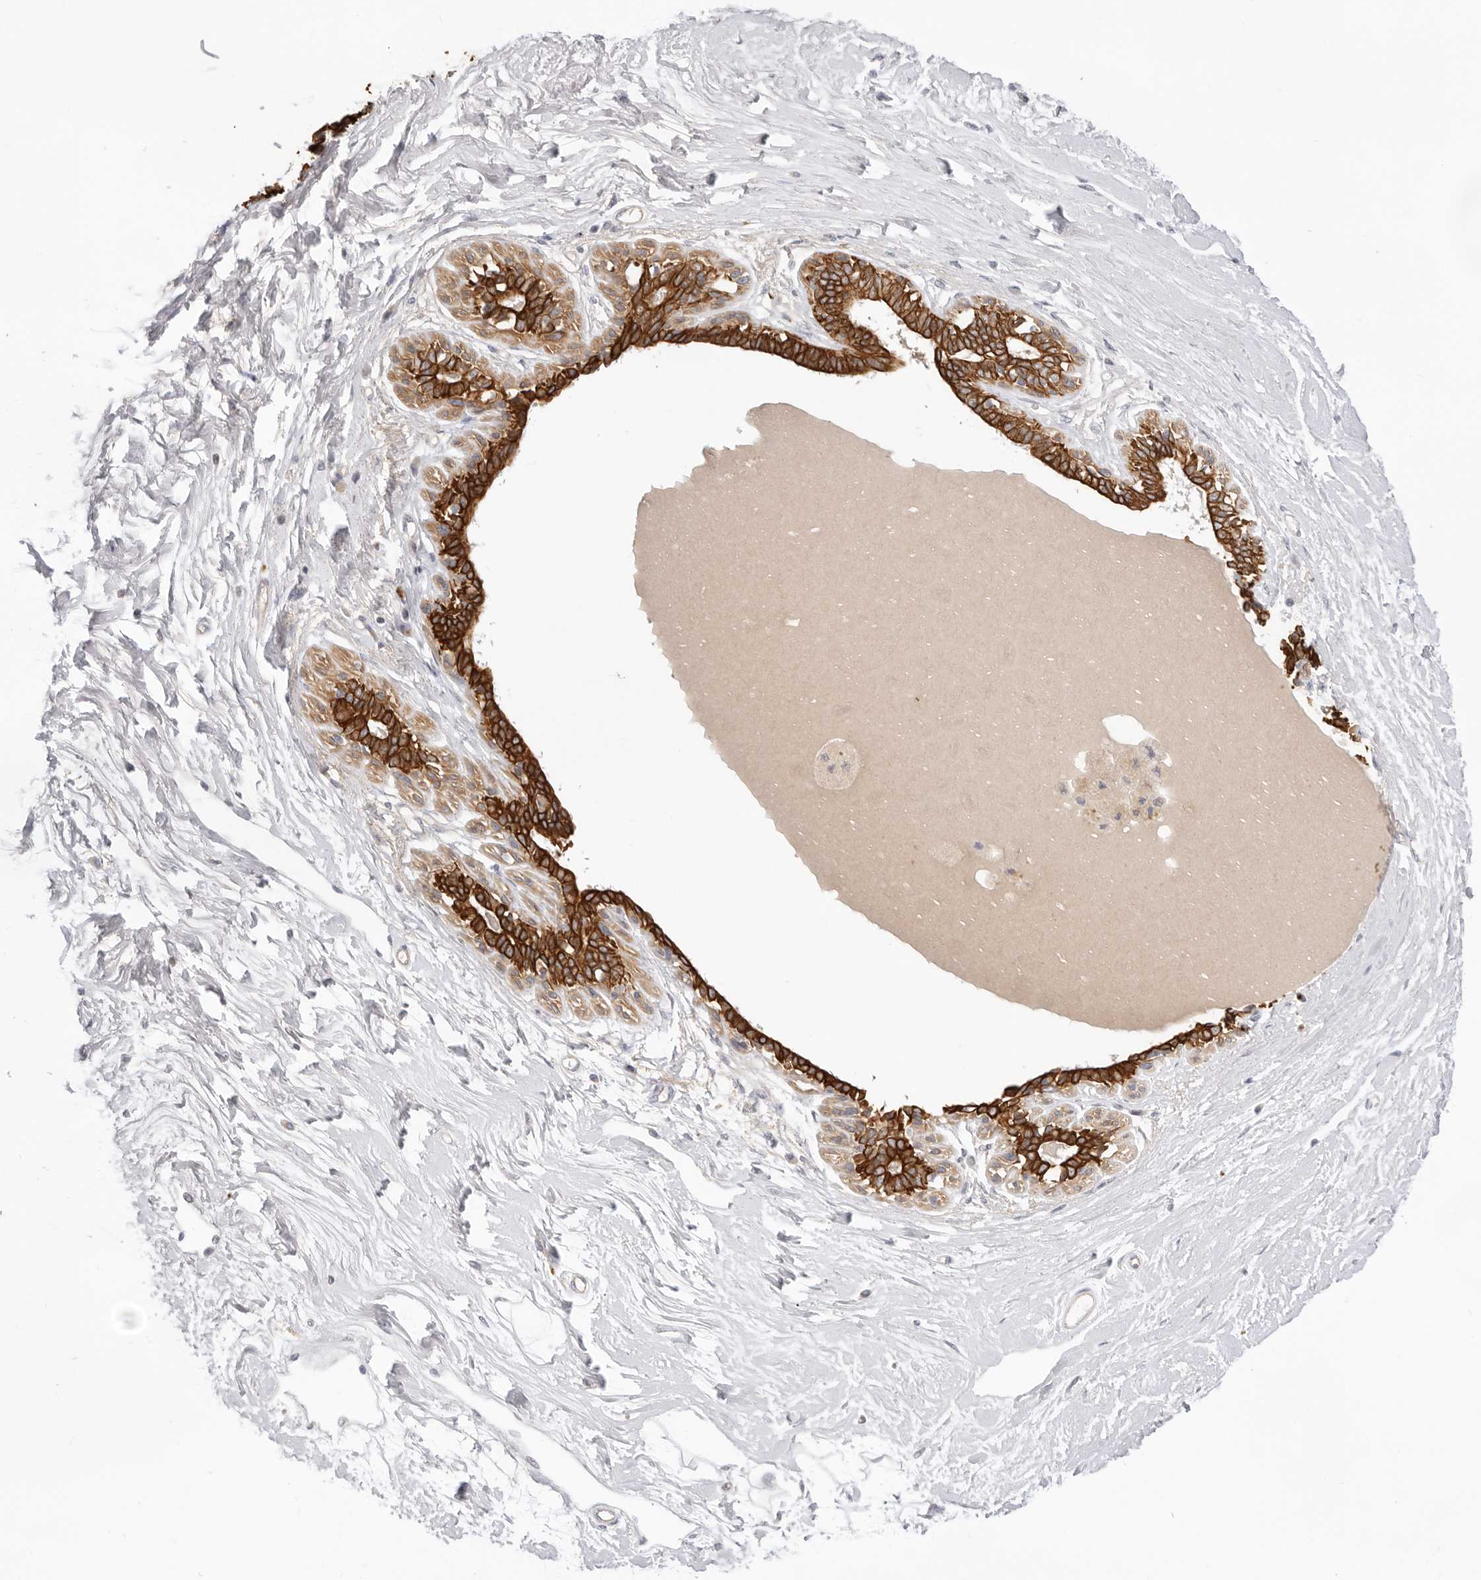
{"staining": {"intensity": "negative", "quantity": "none", "location": "none"}, "tissue": "breast", "cell_type": "Adipocytes", "image_type": "normal", "snomed": [{"axis": "morphology", "description": "Normal tissue, NOS"}, {"axis": "topography", "description": "Breast"}], "caption": "Immunohistochemistry (IHC) histopathology image of normal breast stained for a protein (brown), which demonstrates no expression in adipocytes.", "gene": "USH1C", "patient": {"sex": "female", "age": 45}}